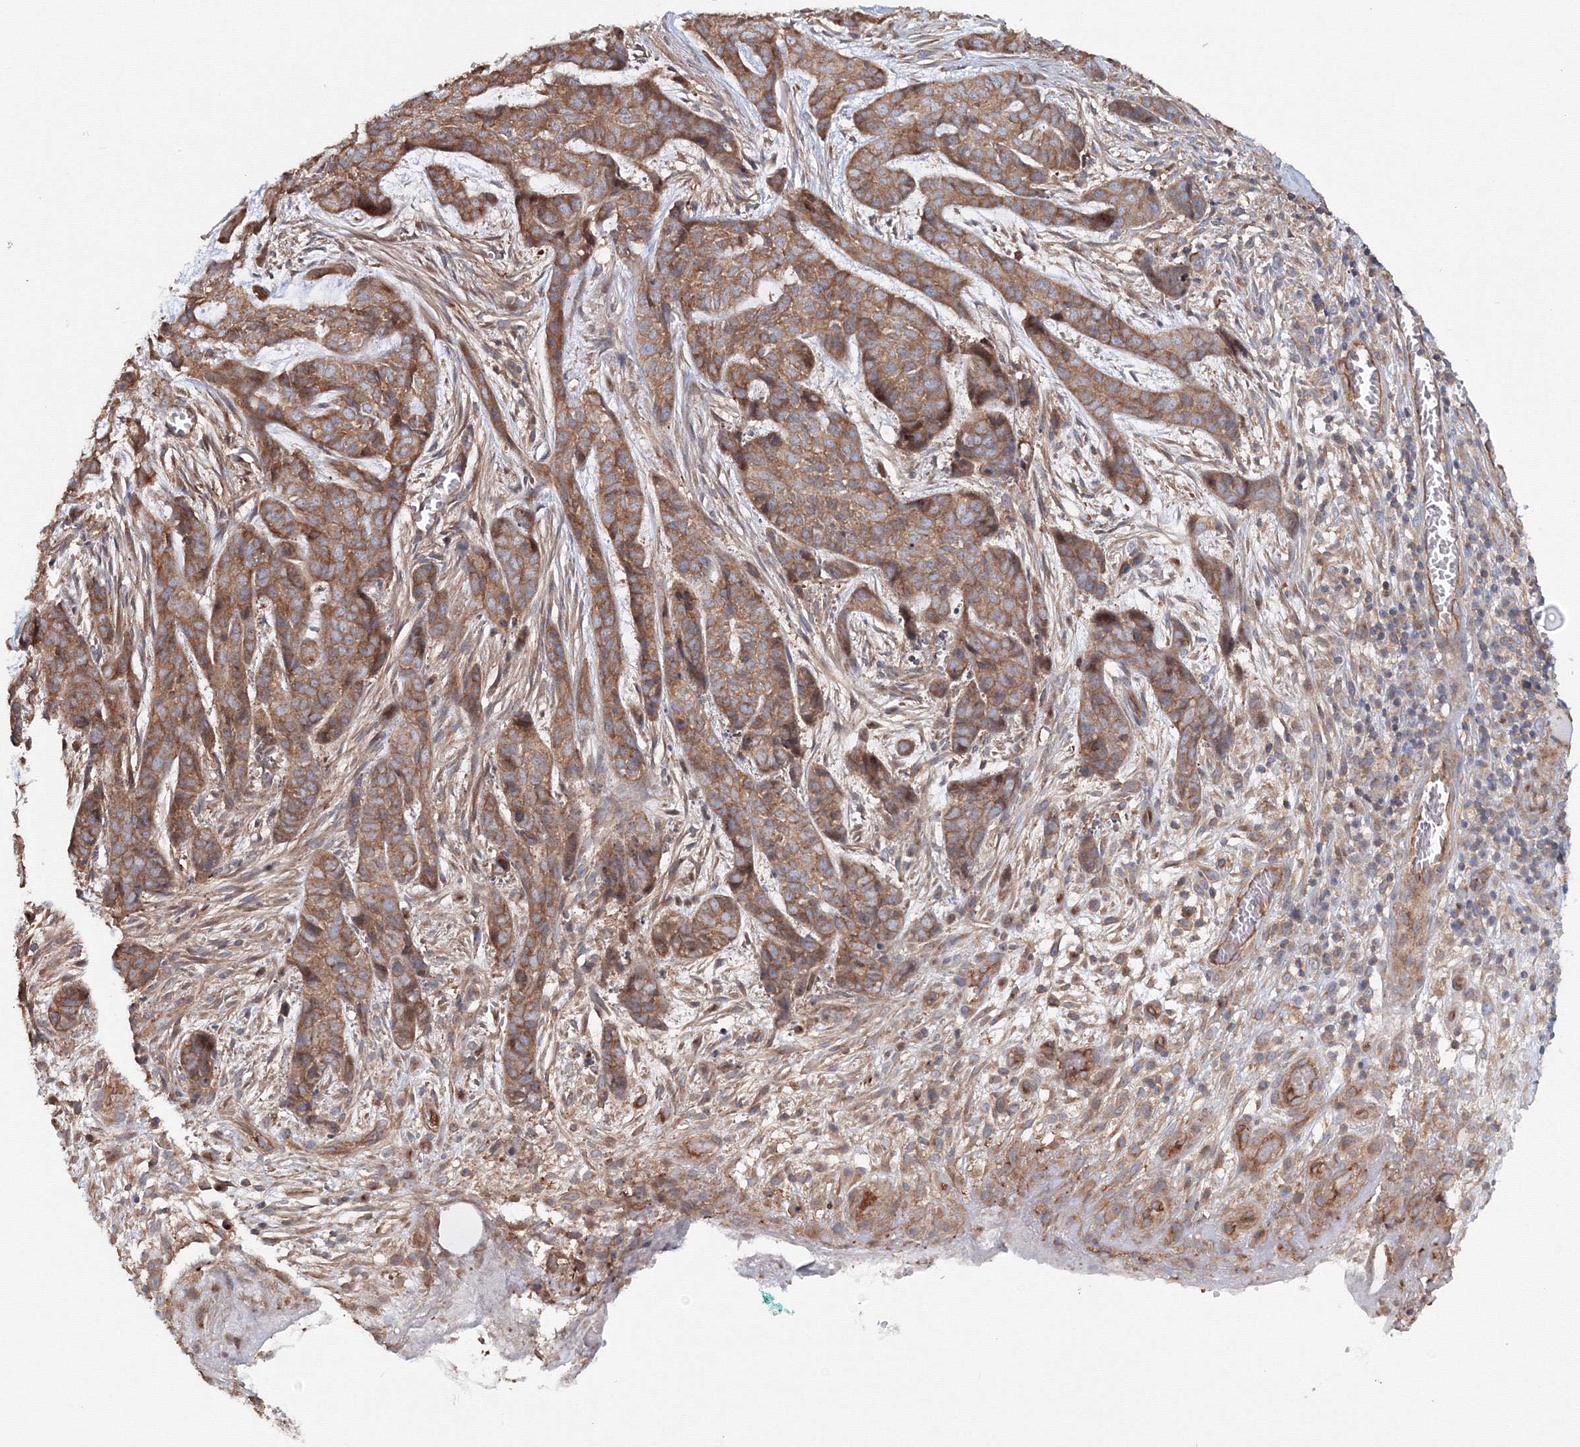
{"staining": {"intensity": "moderate", "quantity": ">75%", "location": "cytoplasmic/membranous"}, "tissue": "skin cancer", "cell_type": "Tumor cells", "image_type": "cancer", "snomed": [{"axis": "morphology", "description": "Basal cell carcinoma"}, {"axis": "topography", "description": "Skin"}], "caption": "Immunohistochemistry micrograph of human skin cancer stained for a protein (brown), which displays medium levels of moderate cytoplasmic/membranous expression in about >75% of tumor cells.", "gene": "EXOC1", "patient": {"sex": "female", "age": 64}}